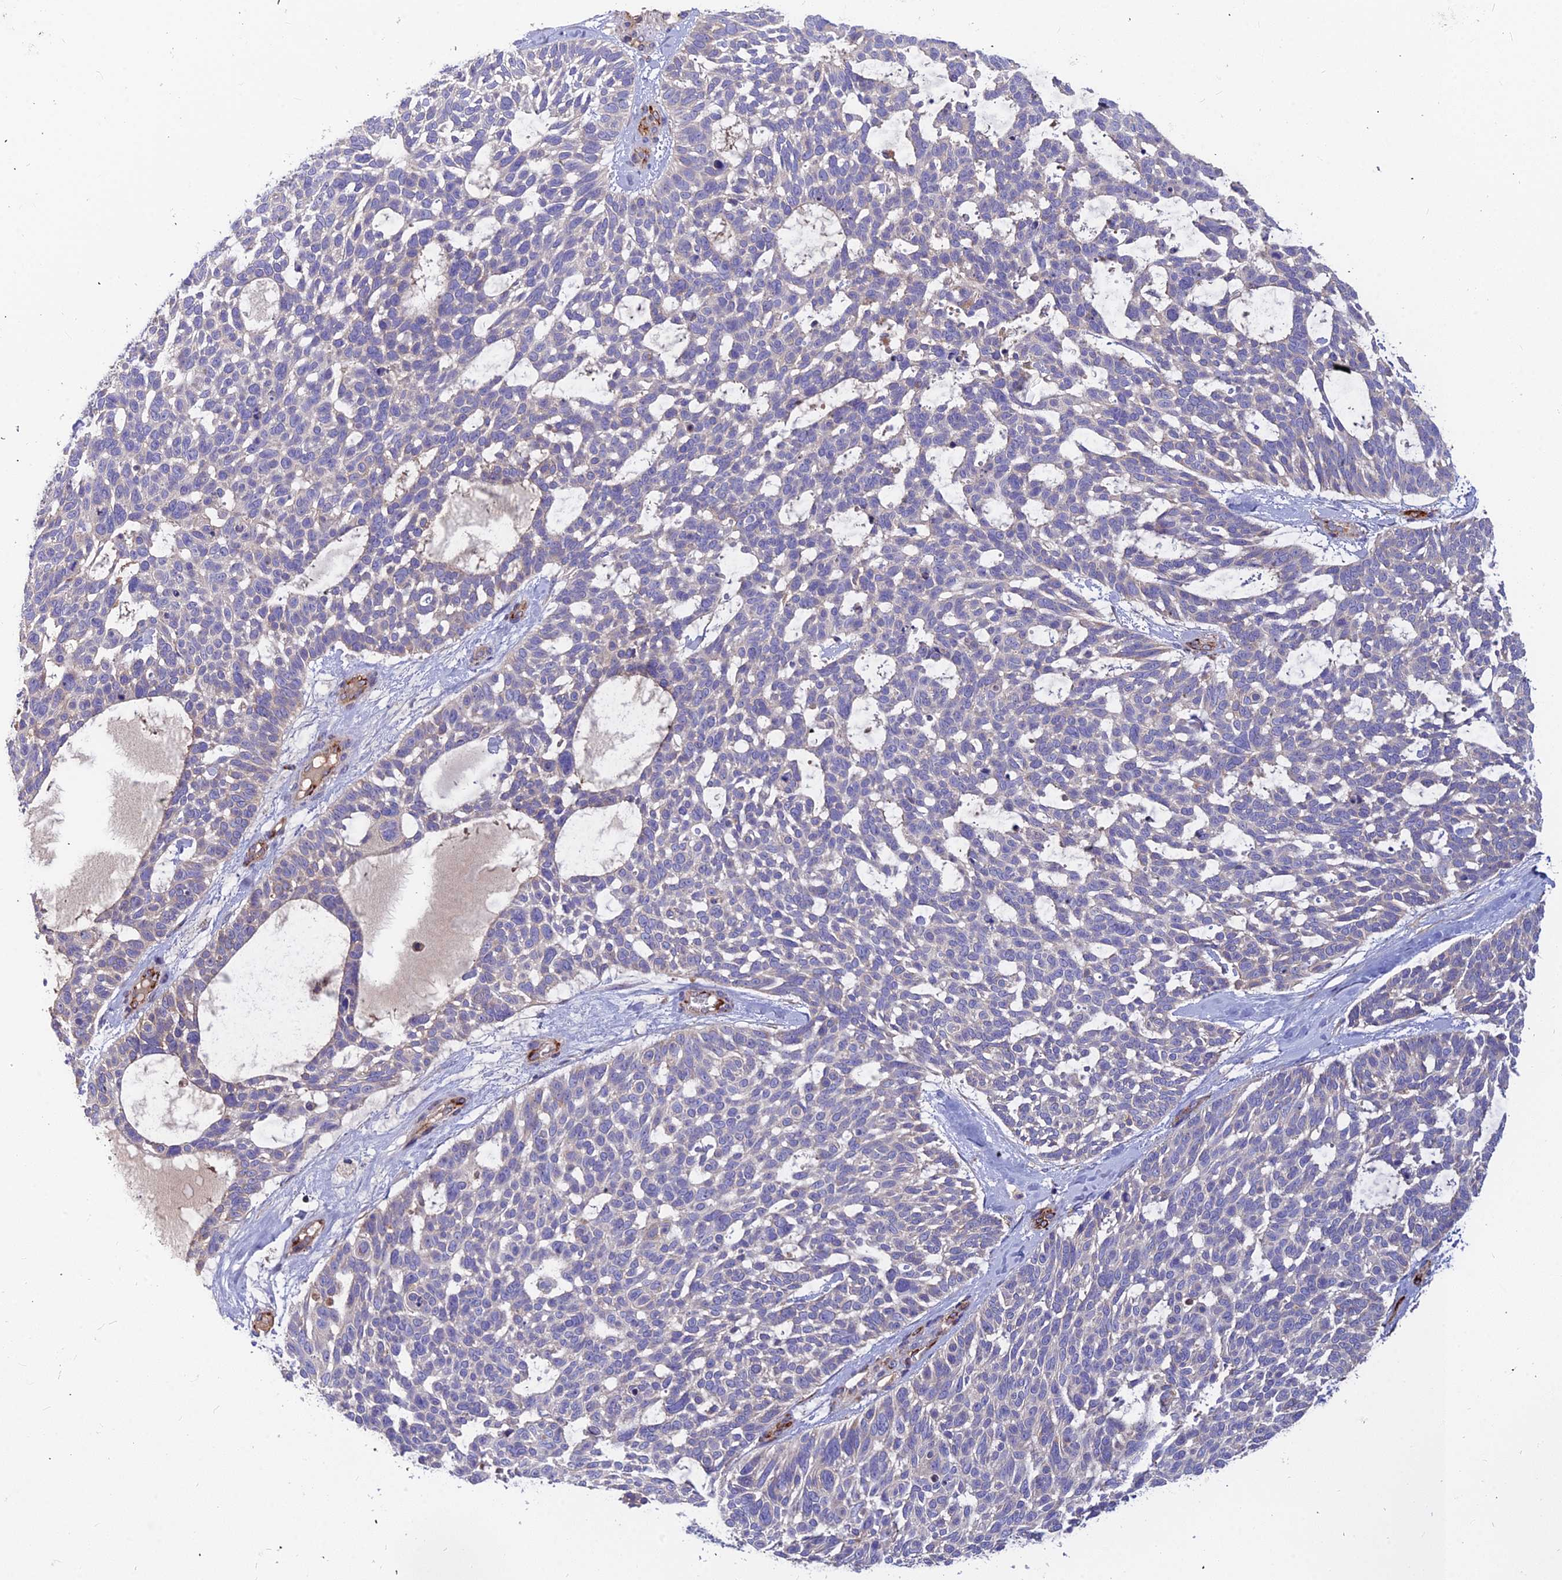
{"staining": {"intensity": "negative", "quantity": "none", "location": "none"}, "tissue": "skin cancer", "cell_type": "Tumor cells", "image_type": "cancer", "snomed": [{"axis": "morphology", "description": "Basal cell carcinoma"}, {"axis": "topography", "description": "Skin"}], "caption": "Tumor cells show no significant protein expression in skin cancer.", "gene": "ASPHD1", "patient": {"sex": "male", "age": 88}}